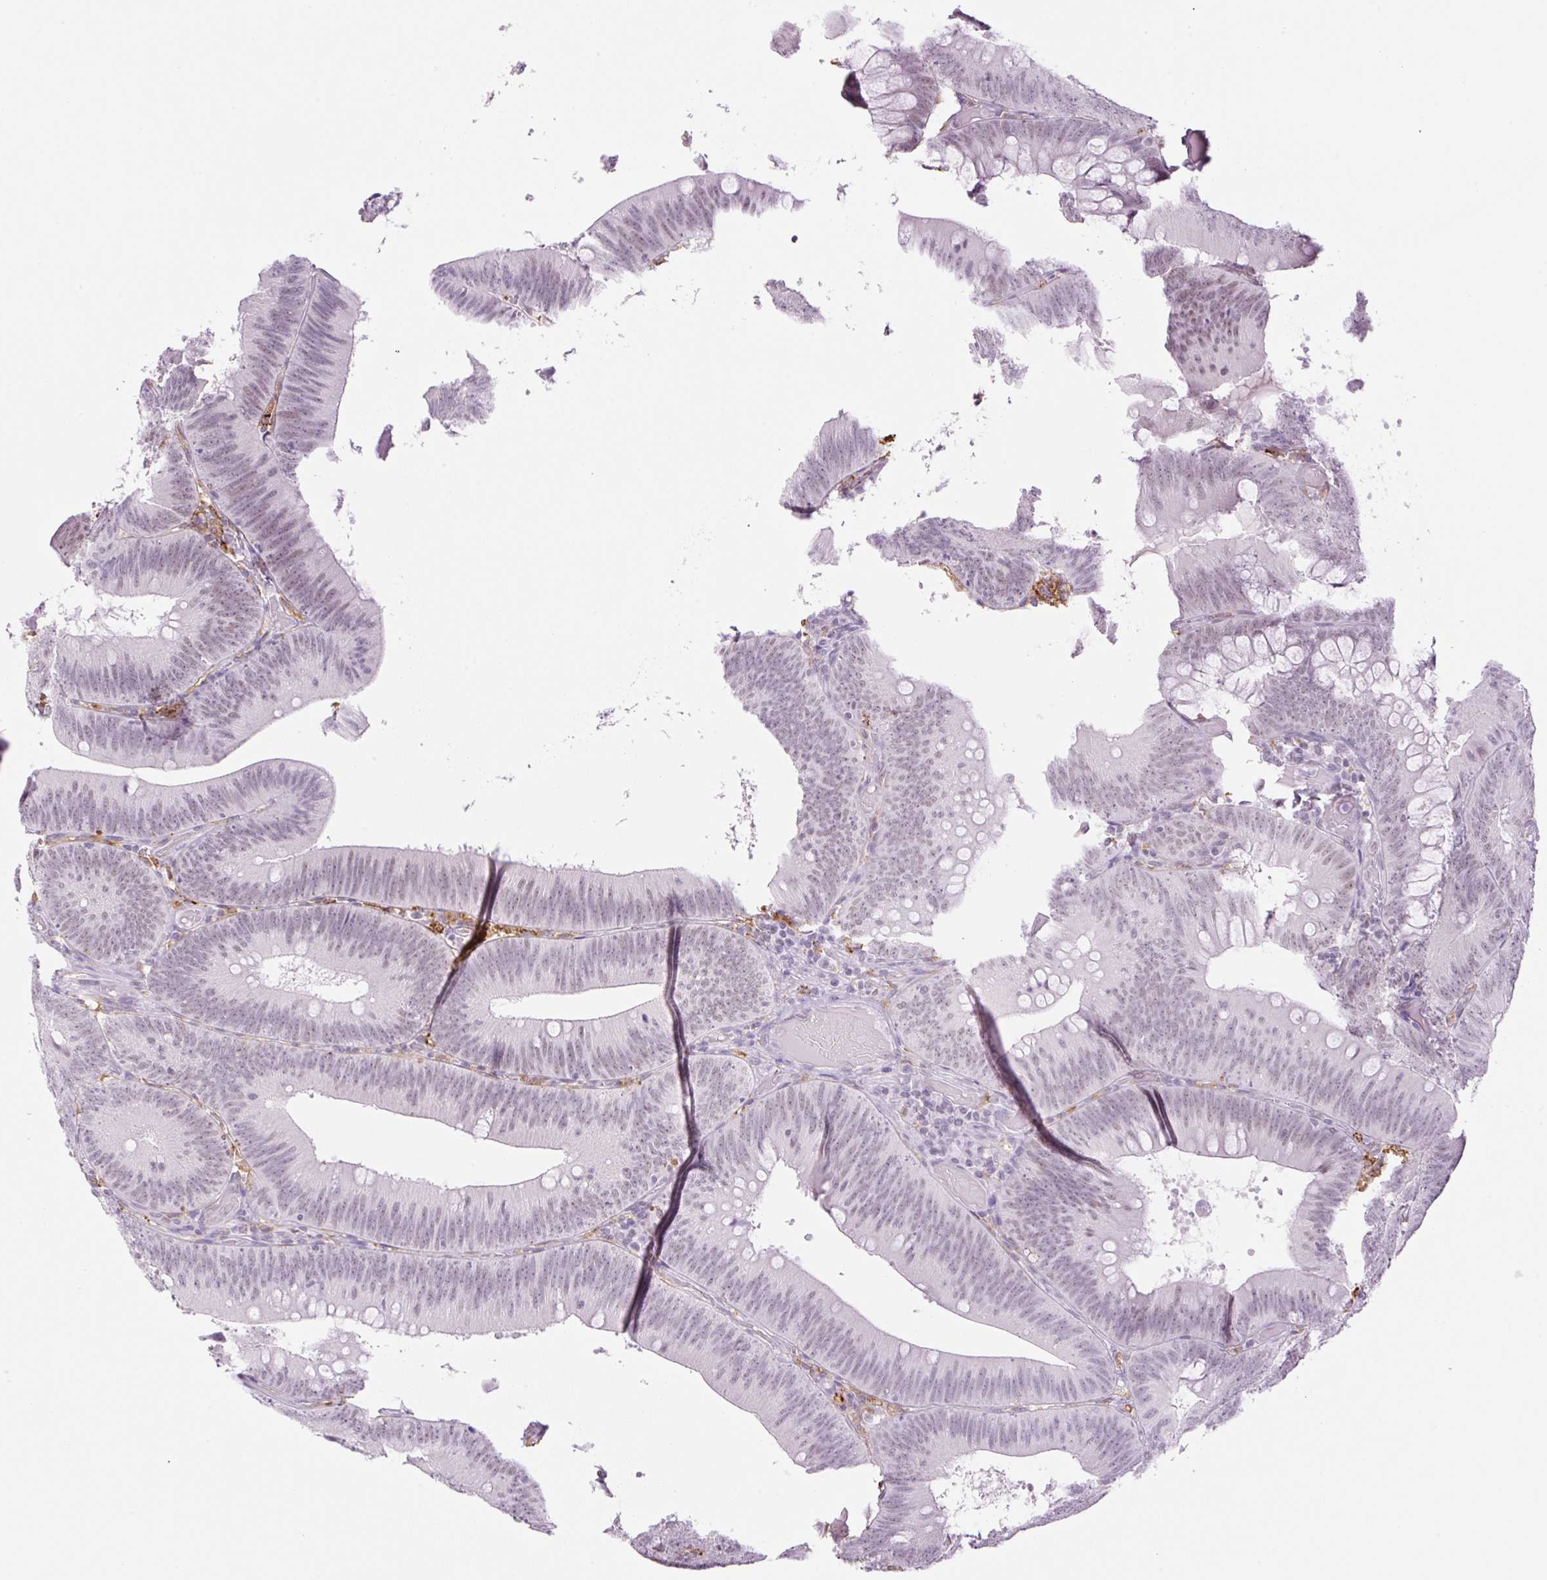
{"staining": {"intensity": "weak", "quantity": "25%-75%", "location": "nuclear"}, "tissue": "colorectal cancer", "cell_type": "Tumor cells", "image_type": "cancer", "snomed": [{"axis": "morphology", "description": "Adenocarcinoma, NOS"}, {"axis": "topography", "description": "Colon"}], "caption": "Weak nuclear expression is seen in about 25%-75% of tumor cells in adenocarcinoma (colorectal). (brown staining indicates protein expression, while blue staining denotes nuclei).", "gene": "PALM3", "patient": {"sex": "male", "age": 84}}